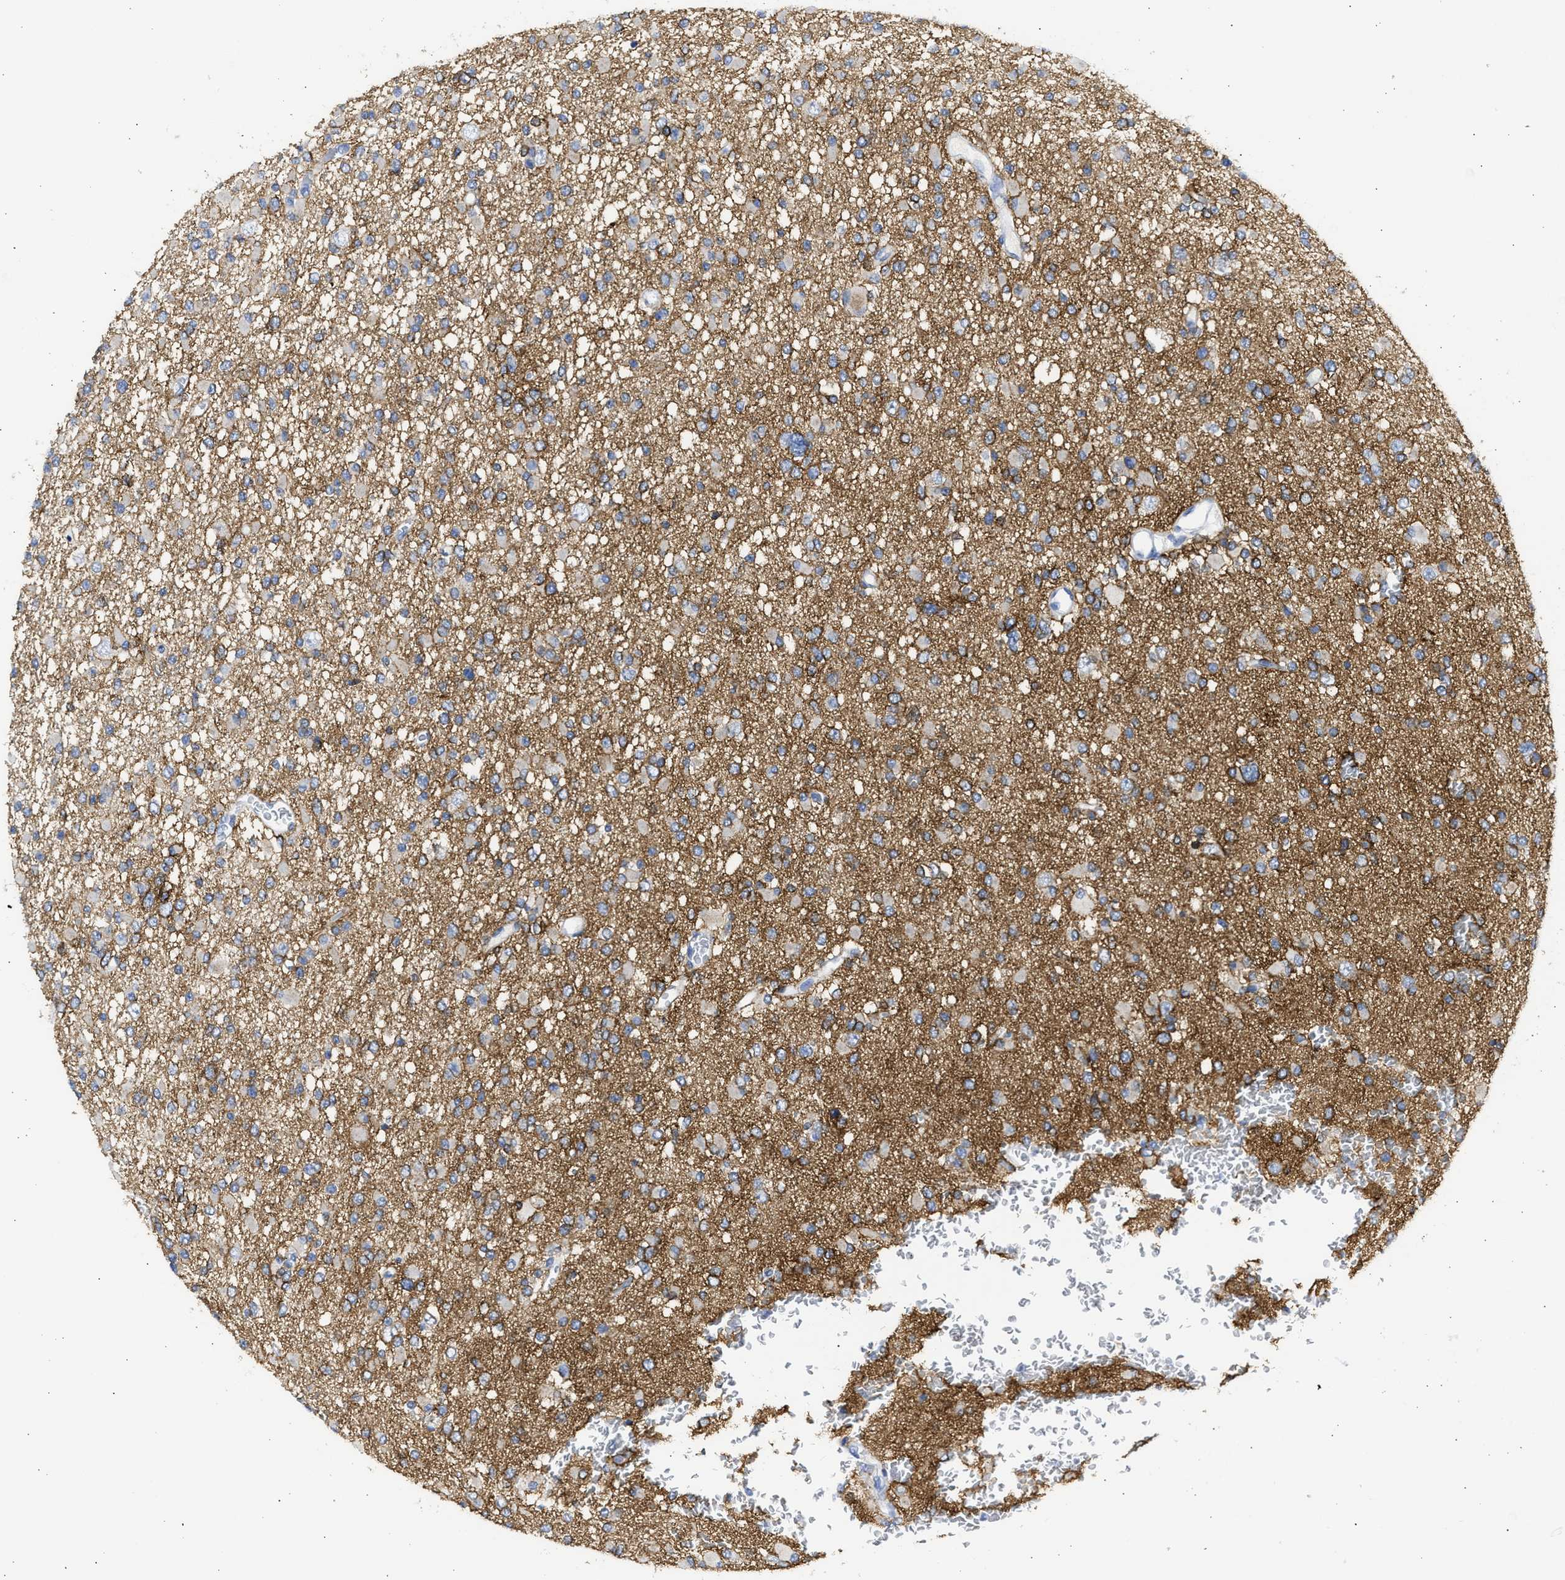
{"staining": {"intensity": "moderate", "quantity": ">75%", "location": "cytoplasmic/membranous"}, "tissue": "glioma", "cell_type": "Tumor cells", "image_type": "cancer", "snomed": [{"axis": "morphology", "description": "Glioma, malignant, Low grade"}, {"axis": "topography", "description": "Brain"}], "caption": "This photomicrograph shows immunohistochemistry (IHC) staining of glioma, with medium moderate cytoplasmic/membranous positivity in approximately >75% of tumor cells.", "gene": "NCAM1", "patient": {"sex": "female", "age": 22}}